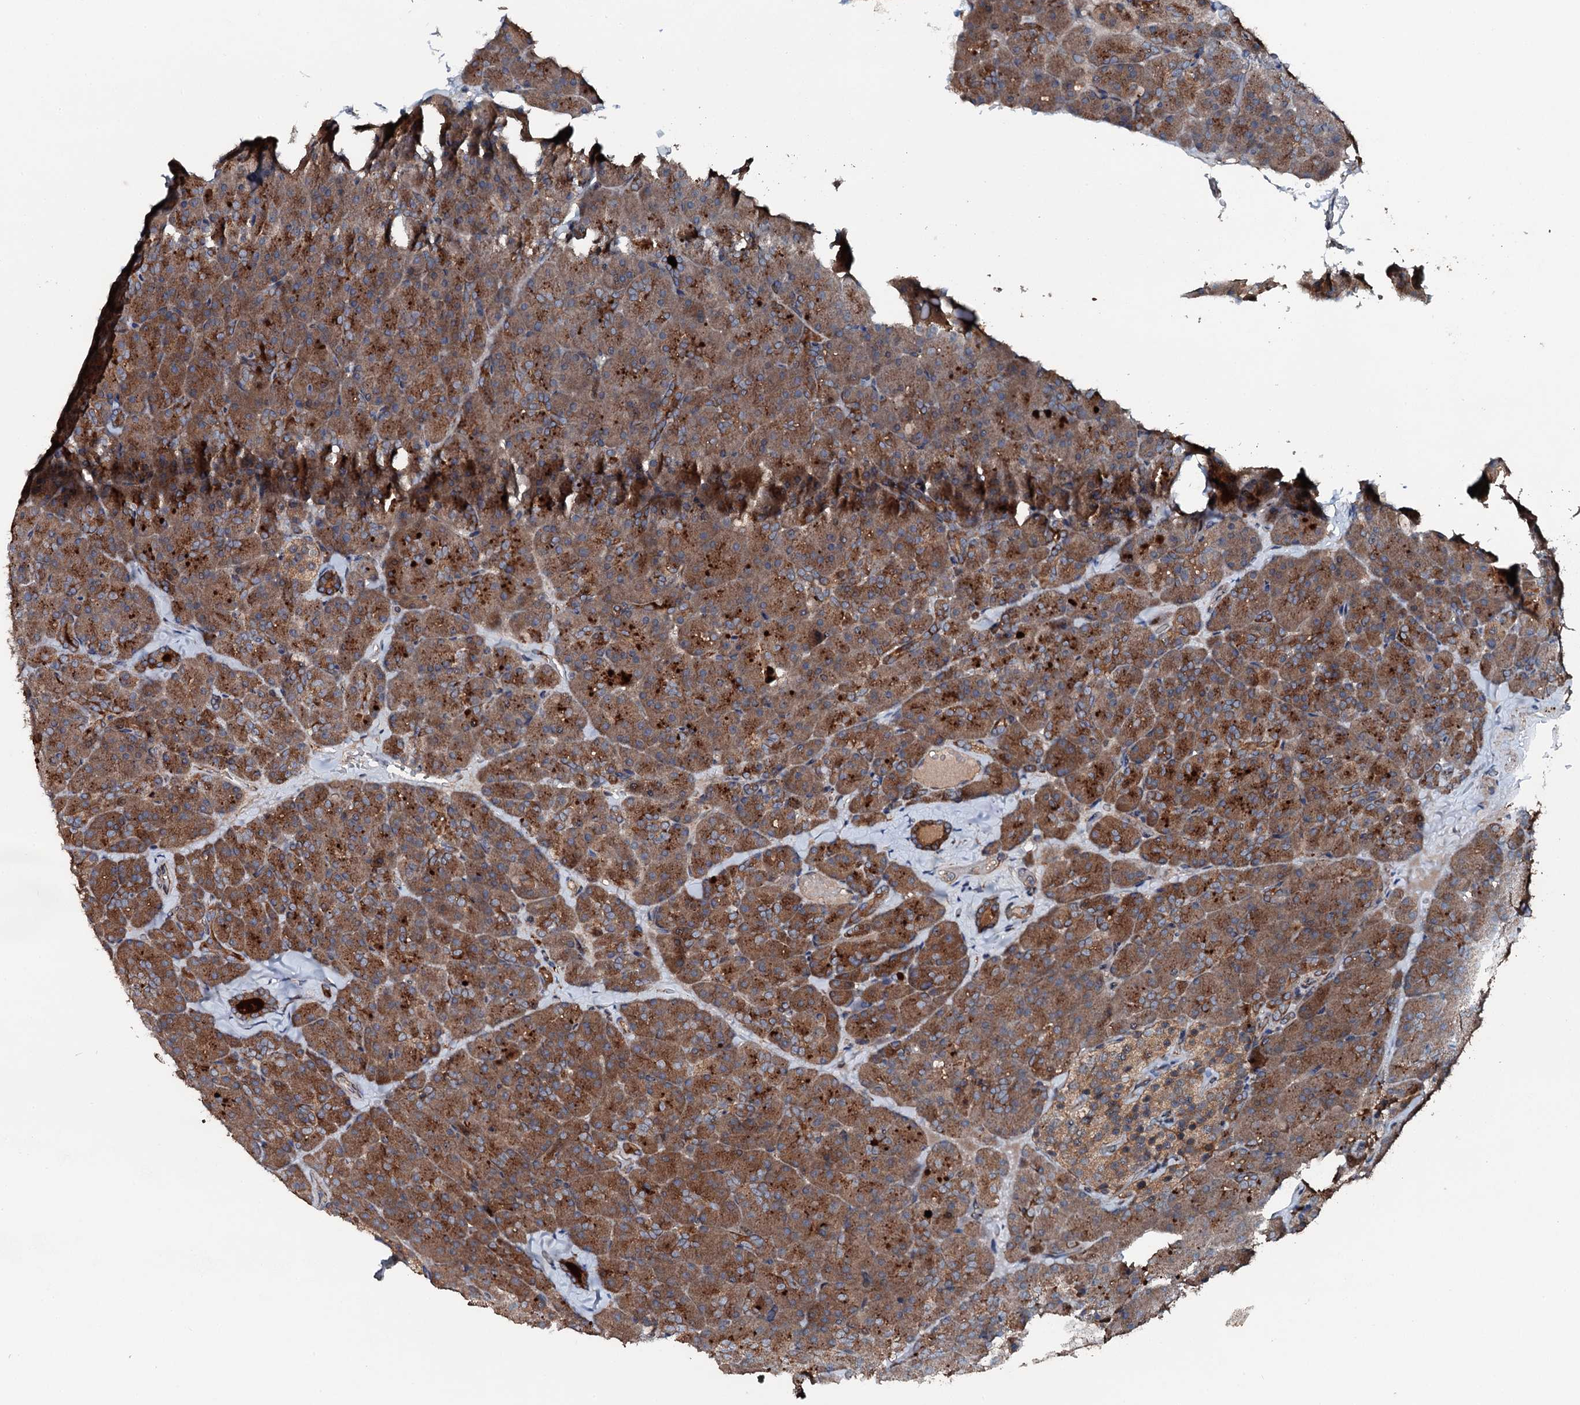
{"staining": {"intensity": "moderate", "quantity": ">75%", "location": "cytoplasmic/membranous"}, "tissue": "pancreas", "cell_type": "Exocrine glandular cells", "image_type": "normal", "snomed": [{"axis": "morphology", "description": "Normal tissue, NOS"}, {"axis": "topography", "description": "Pancreas"}], "caption": "This histopathology image reveals IHC staining of benign human pancreas, with medium moderate cytoplasmic/membranous expression in approximately >75% of exocrine glandular cells.", "gene": "FLYWCH1", "patient": {"sex": "male", "age": 36}}